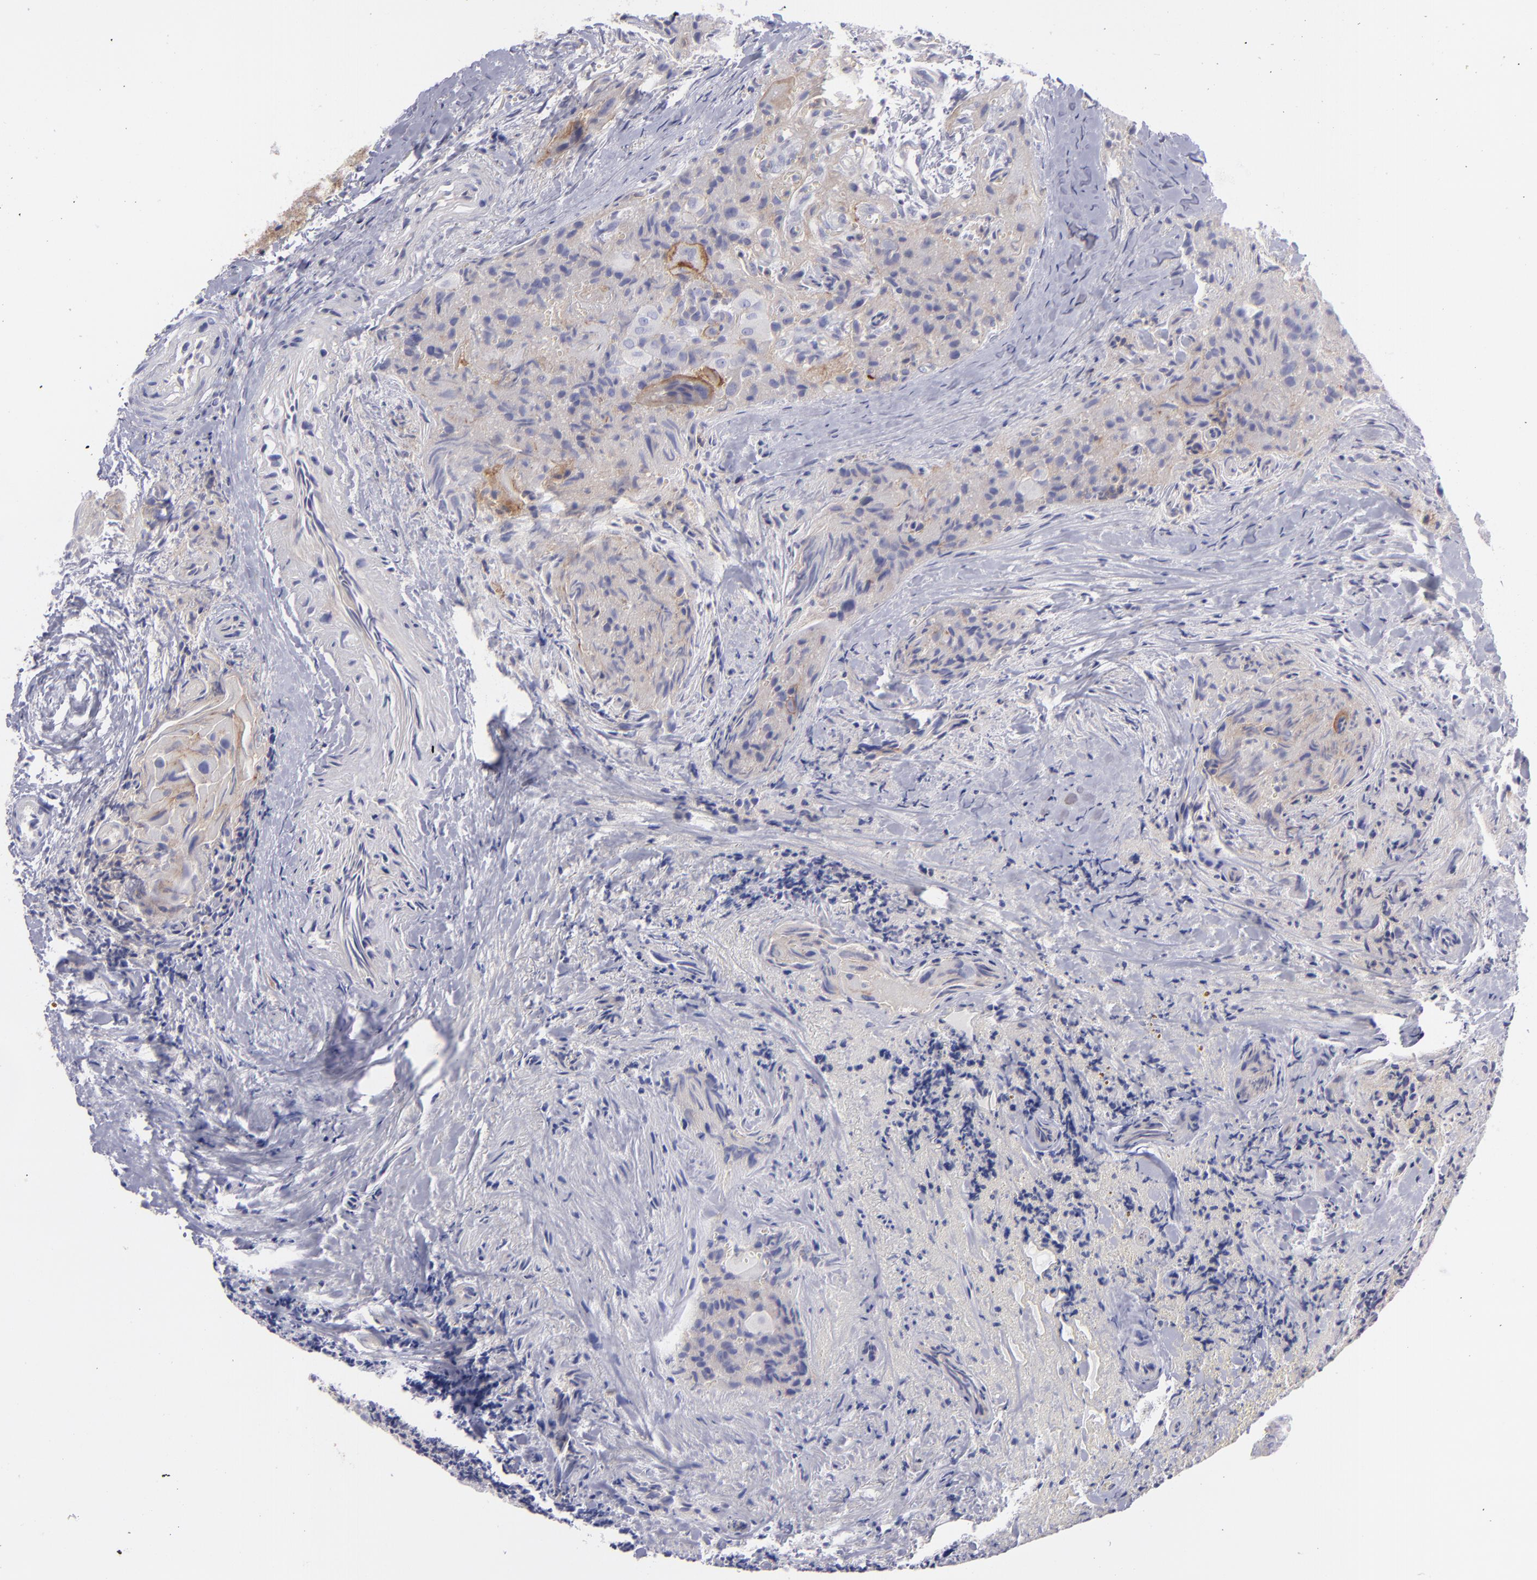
{"staining": {"intensity": "weak", "quantity": "<25%", "location": "cytoplasmic/membranous"}, "tissue": "thyroid cancer", "cell_type": "Tumor cells", "image_type": "cancer", "snomed": [{"axis": "morphology", "description": "Papillary adenocarcinoma, NOS"}, {"axis": "topography", "description": "Thyroid gland"}], "caption": "A high-resolution micrograph shows immunohistochemistry (IHC) staining of papillary adenocarcinoma (thyroid), which demonstrates no significant positivity in tumor cells.", "gene": "BSG", "patient": {"sex": "female", "age": 71}}